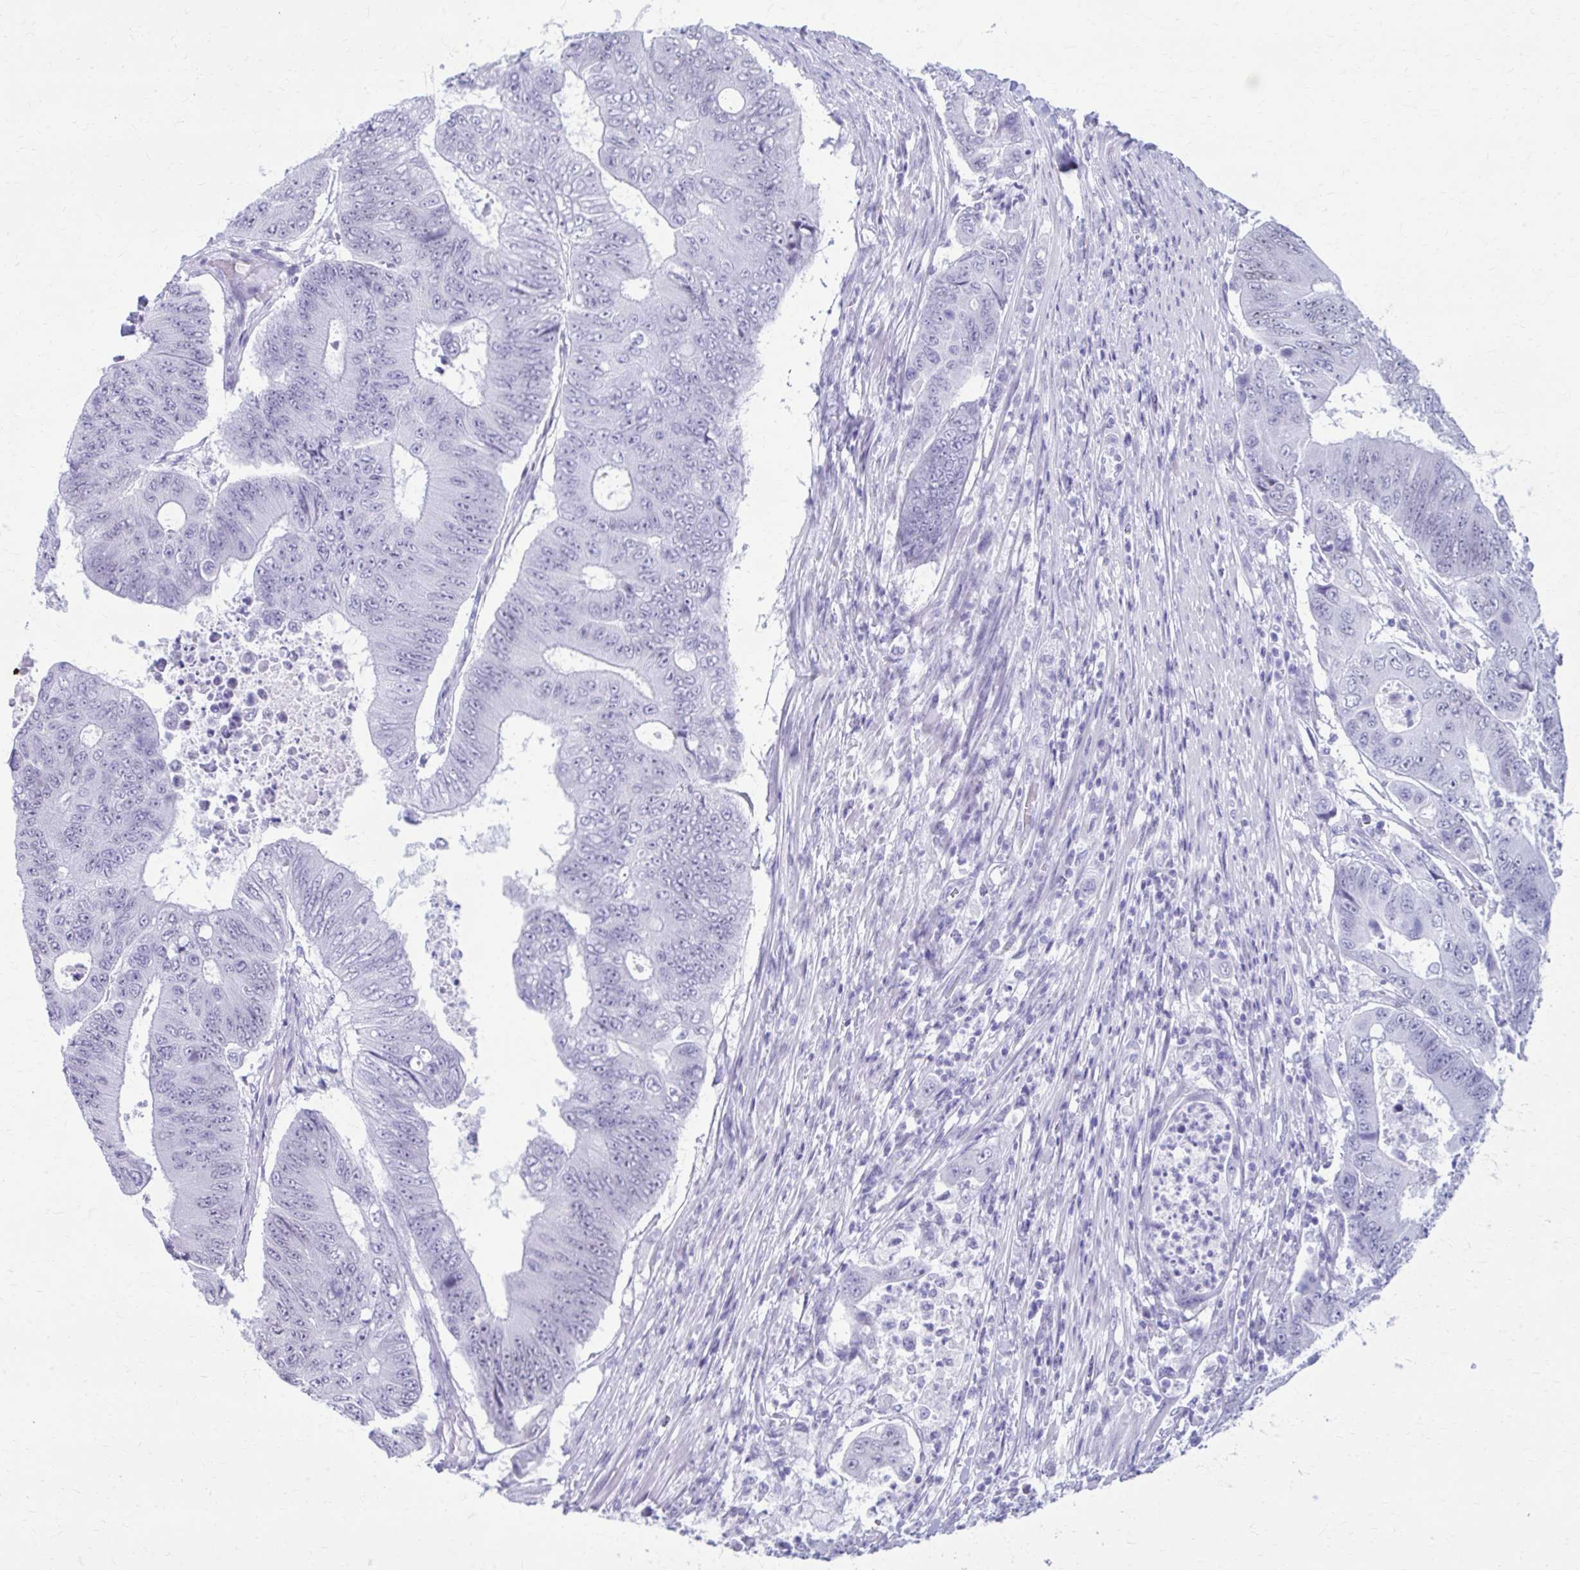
{"staining": {"intensity": "weak", "quantity": "<25%", "location": "nuclear"}, "tissue": "colorectal cancer", "cell_type": "Tumor cells", "image_type": "cancer", "snomed": [{"axis": "morphology", "description": "Adenocarcinoma, NOS"}, {"axis": "topography", "description": "Colon"}], "caption": "This is a photomicrograph of IHC staining of colorectal cancer (adenocarcinoma), which shows no positivity in tumor cells.", "gene": "PROSER1", "patient": {"sex": "female", "age": 48}}